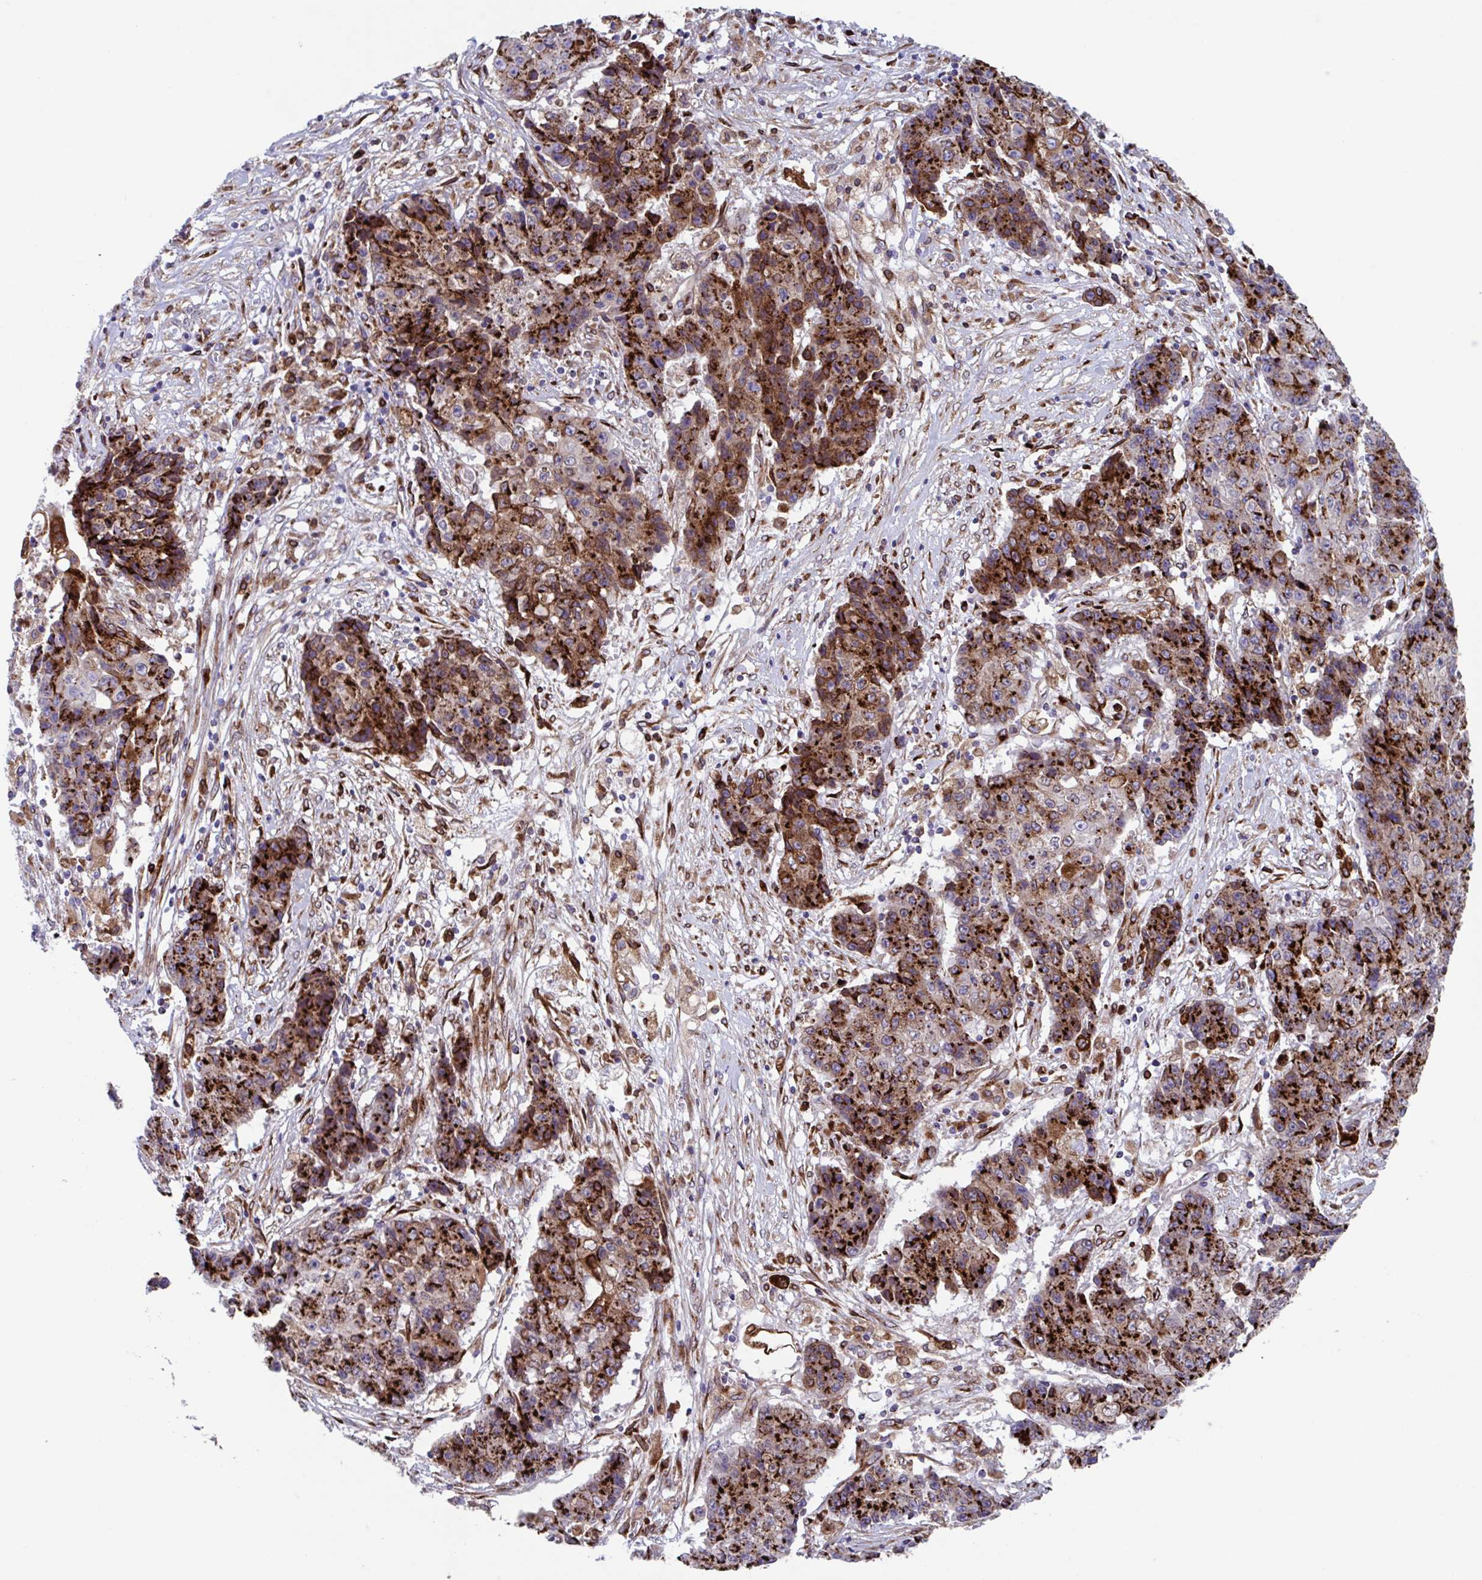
{"staining": {"intensity": "strong", "quantity": ">75%", "location": "cytoplasmic/membranous"}, "tissue": "ovarian cancer", "cell_type": "Tumor cells", "image_type": "cancer", "snomed": [{"axis": "morphology", "description": "Carcinoma, endometroid"}, {"axis": "topography", "description": "Ovary"}], "caption": "A high-resolution micrograph shows IHC staining of ovarian endometroid carcinoma, which shows strong cytoplasmic/membranous staining in approximately >75% of tumor cells. (DAB = brown stain, brightfield microscopy at high magnification).", "gene": "RFK", "patient": {"sex": "female", "age": 42}}